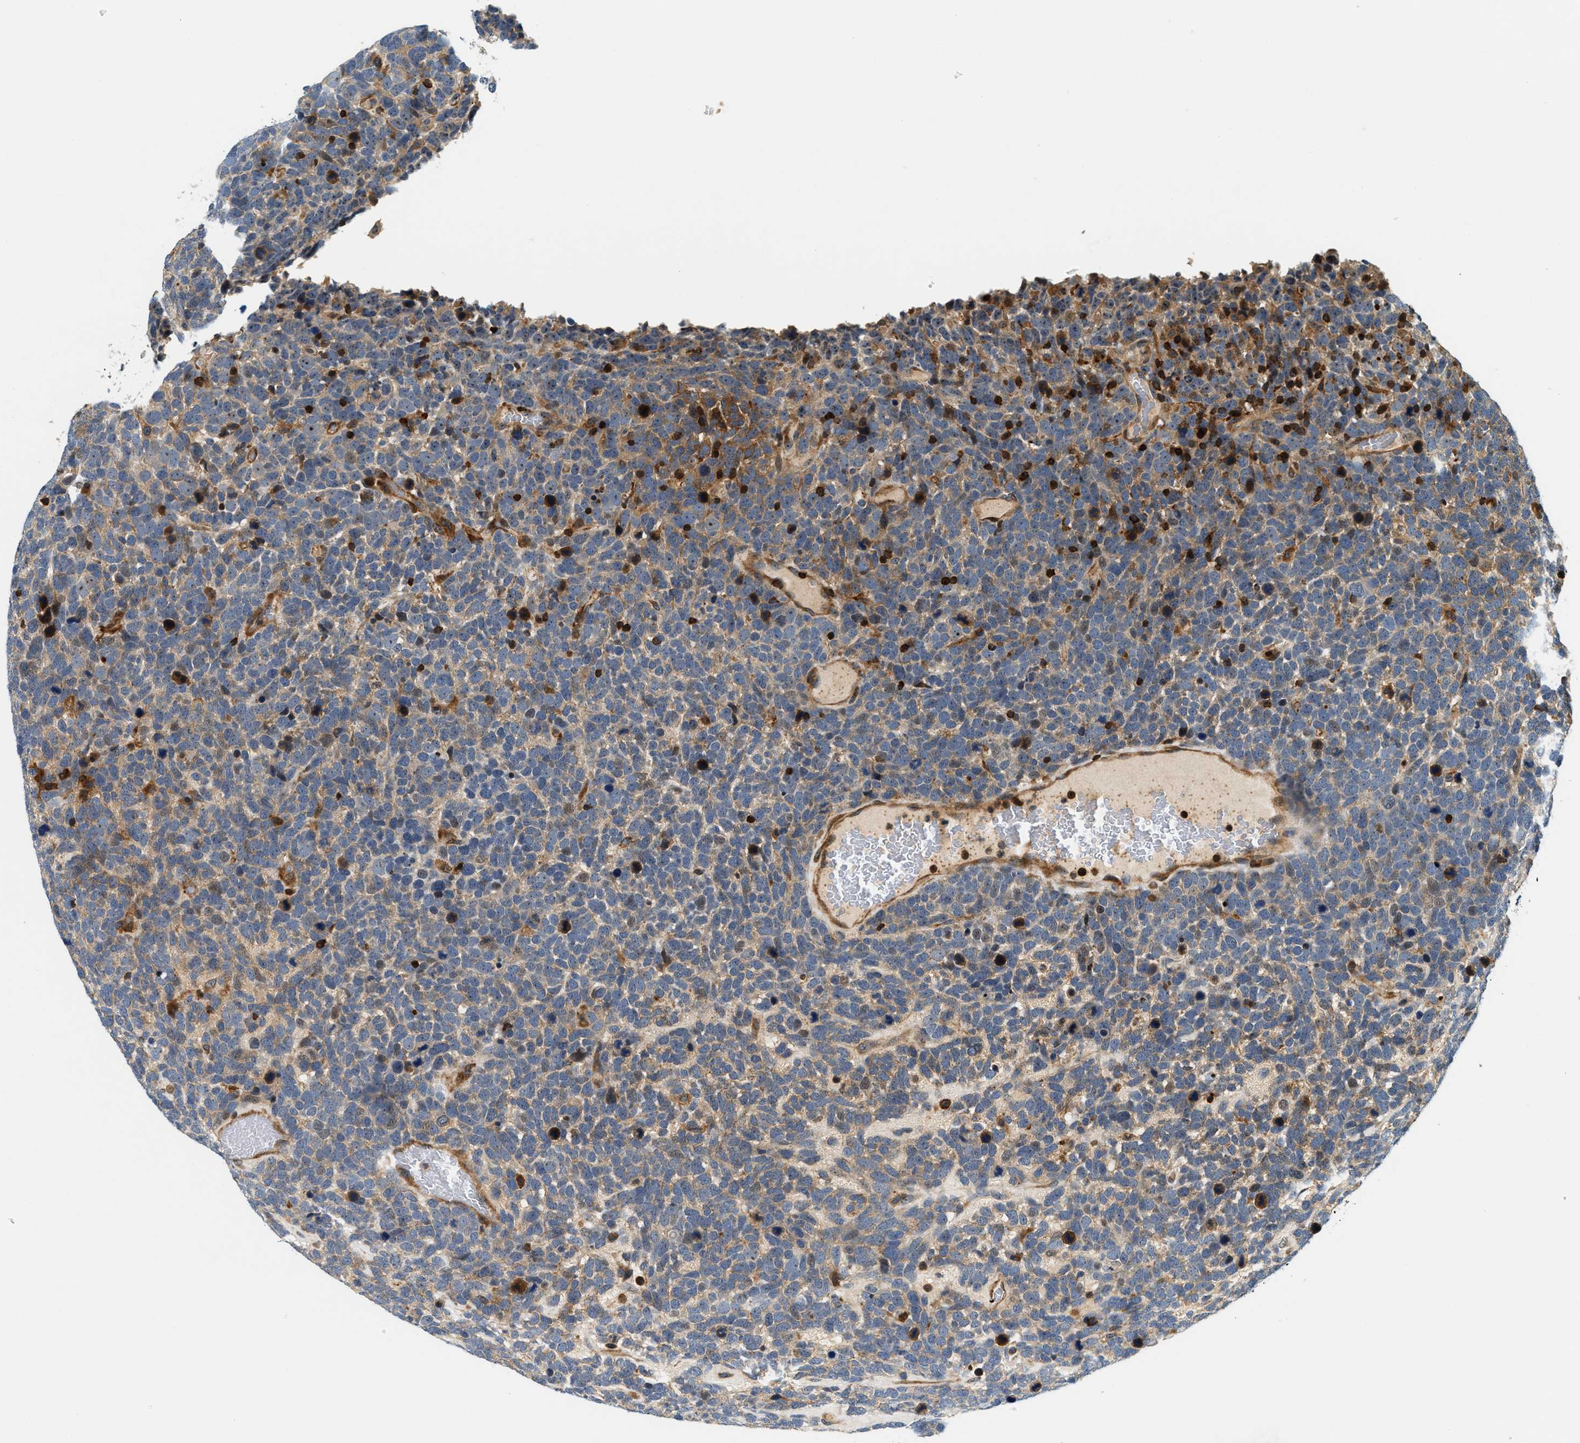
{"staining": {"intensity": "weak", "quantity": ">75%", "location": "cytoplasmic/membranous"}, "tissue": "urothelial cancer", "cell_type": "Tumor cells", "image_type": "cancer", "snomed": [{"axis": "morphology", "description": "Urothelial carcinoma, High grade"}, {"axis": "topography", "description": "Urinary bladder"}], "caption": "A brown stain shows weak cytoplasmic/membranous staining of a protein in urothelial cancer tumor cells. The staining is performed using DAB brown chromogen to label protein expression. The nuclei are counter-stained blue using hematoxylin.", "gene": "SAMD9", "patient": {"sex": "female", "age": 82}}